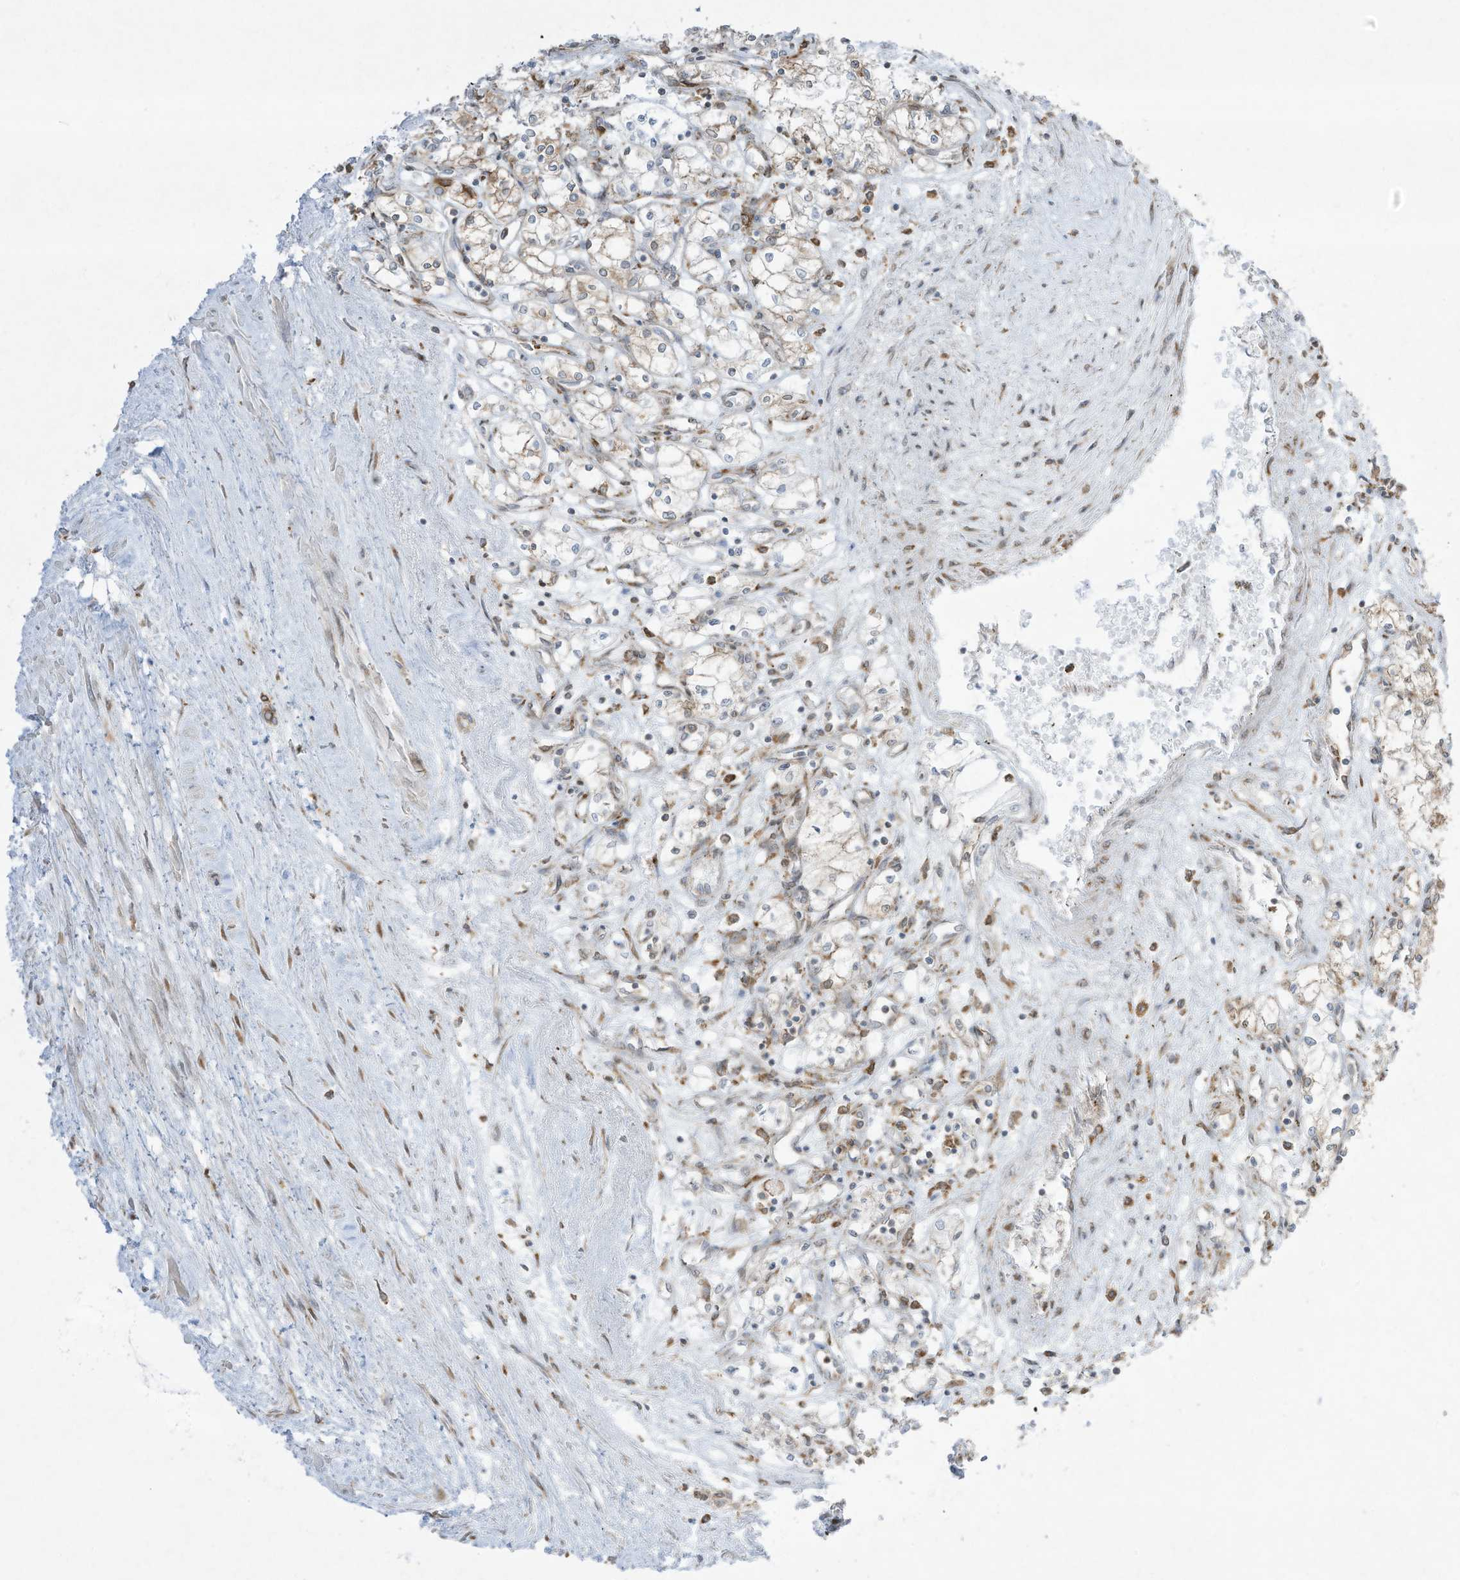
{"staining": {"intensity": "negative", "quantity": "none", "location": "none"}, "tissue": "renal cancer", "cell_type": "Tumor cells", "image_type": "cancer", "snomed": [{"axis": "morphology", "description": "Adenocarcinoma, NOS"}, {"axis": "topography", "description": "Kidney"}], "caption": "Renal cancer (adenocarcinoma) was stained to show a protein in brown. There is no significant expression in tumor cells.", "gene": "PTK6", "patient": {"sex": "male", "age": 59}}